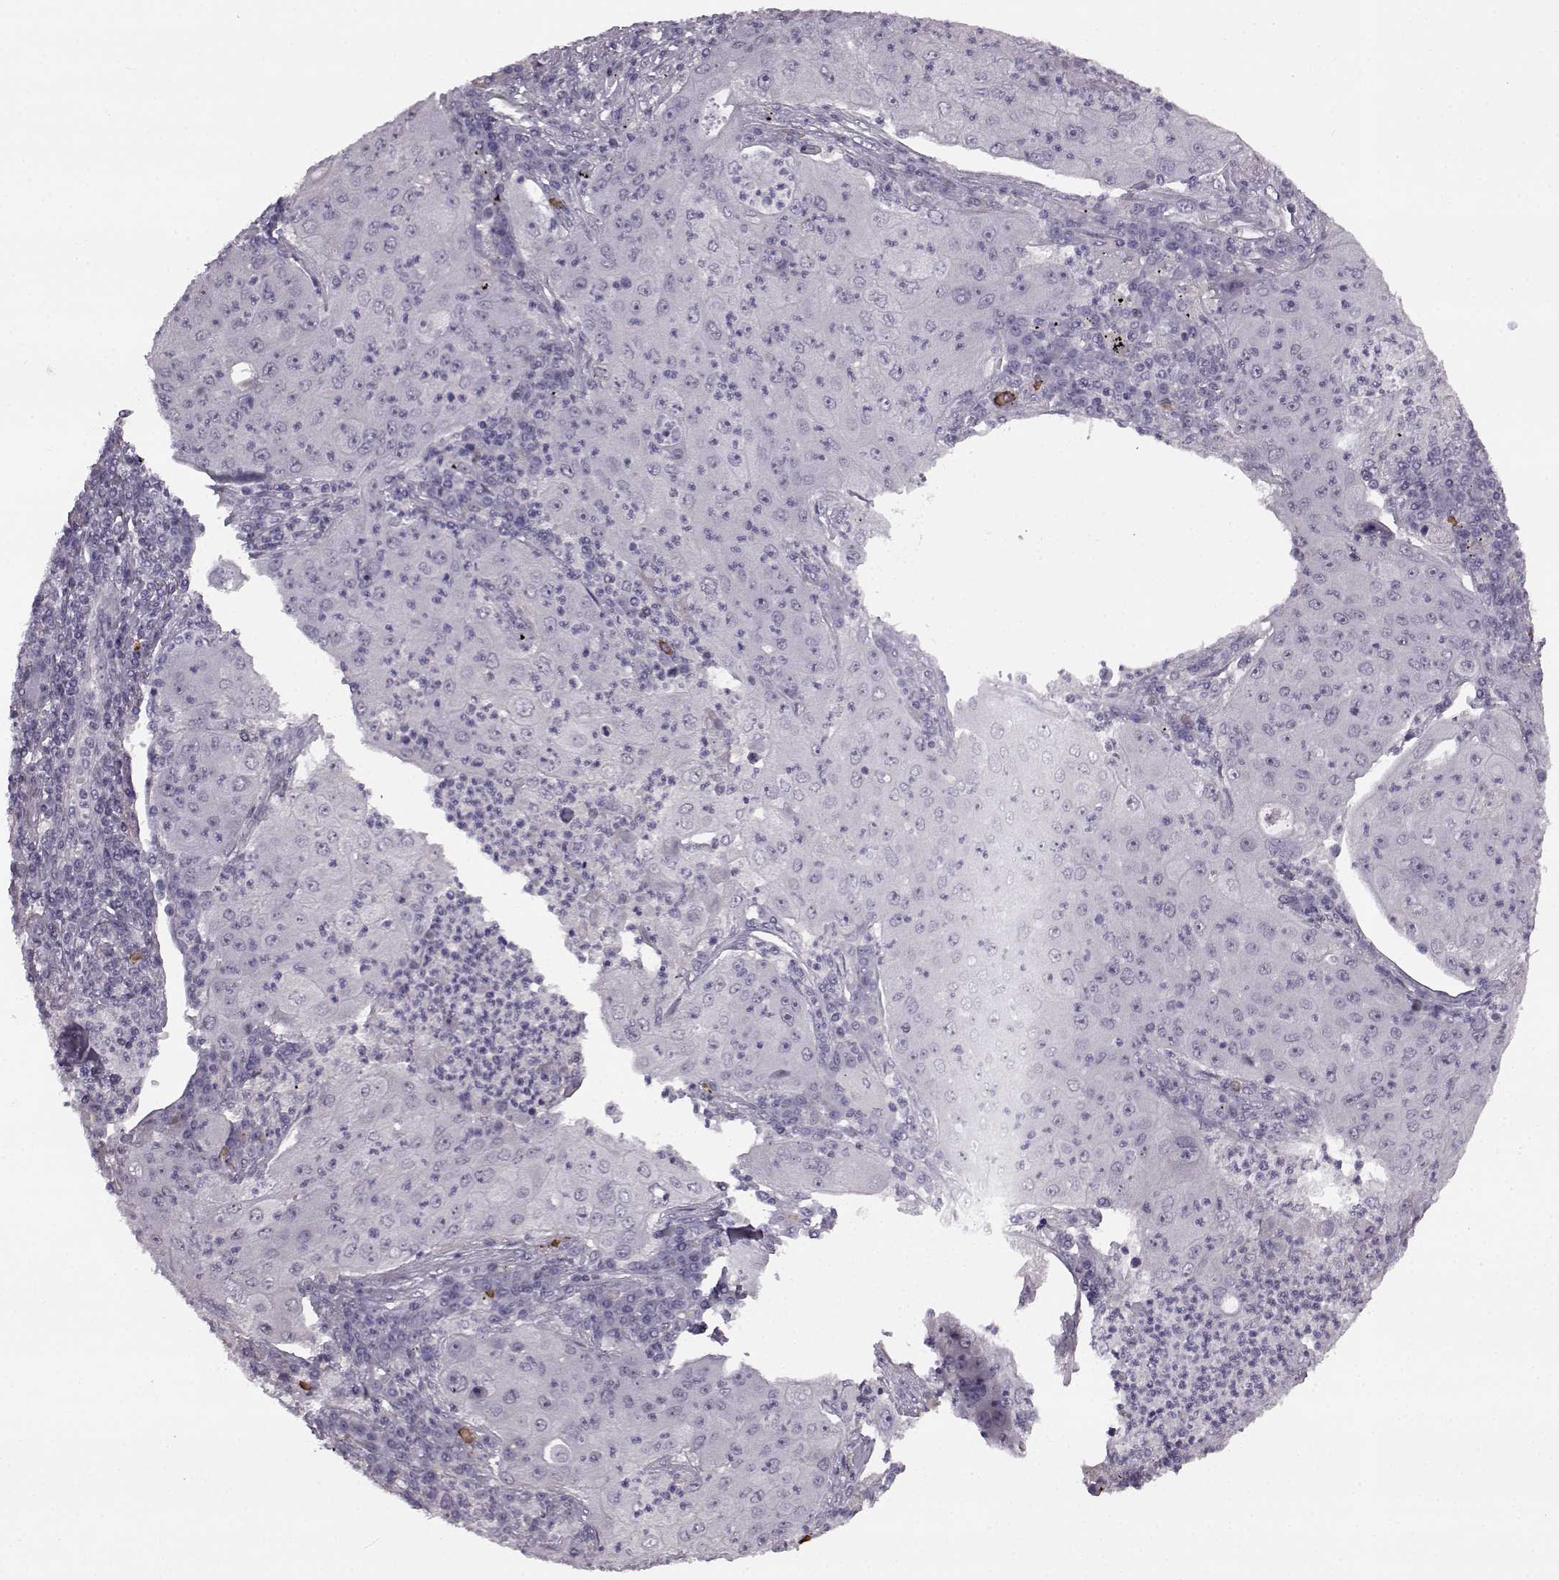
{"staining": {"intensity": "negative", "quantity": "none", "location": "none"}, "tissue": "lung cancer", "cell_type": "Tumor cells", "image_type": "cancer", "snomed": [{"axis": "morphology", "description": "Squamous cell carcinoma, NOS"}, {"axis": "topography", "description": "Lung"}], "caption": "This is an immunohistochemistry (IHC) histopathology image of human squamous cell carcinoma (lung). There is no positivity in tumor cells.", "gene": "PRPH2", "patient": {"sex": "female", "age": 59}}